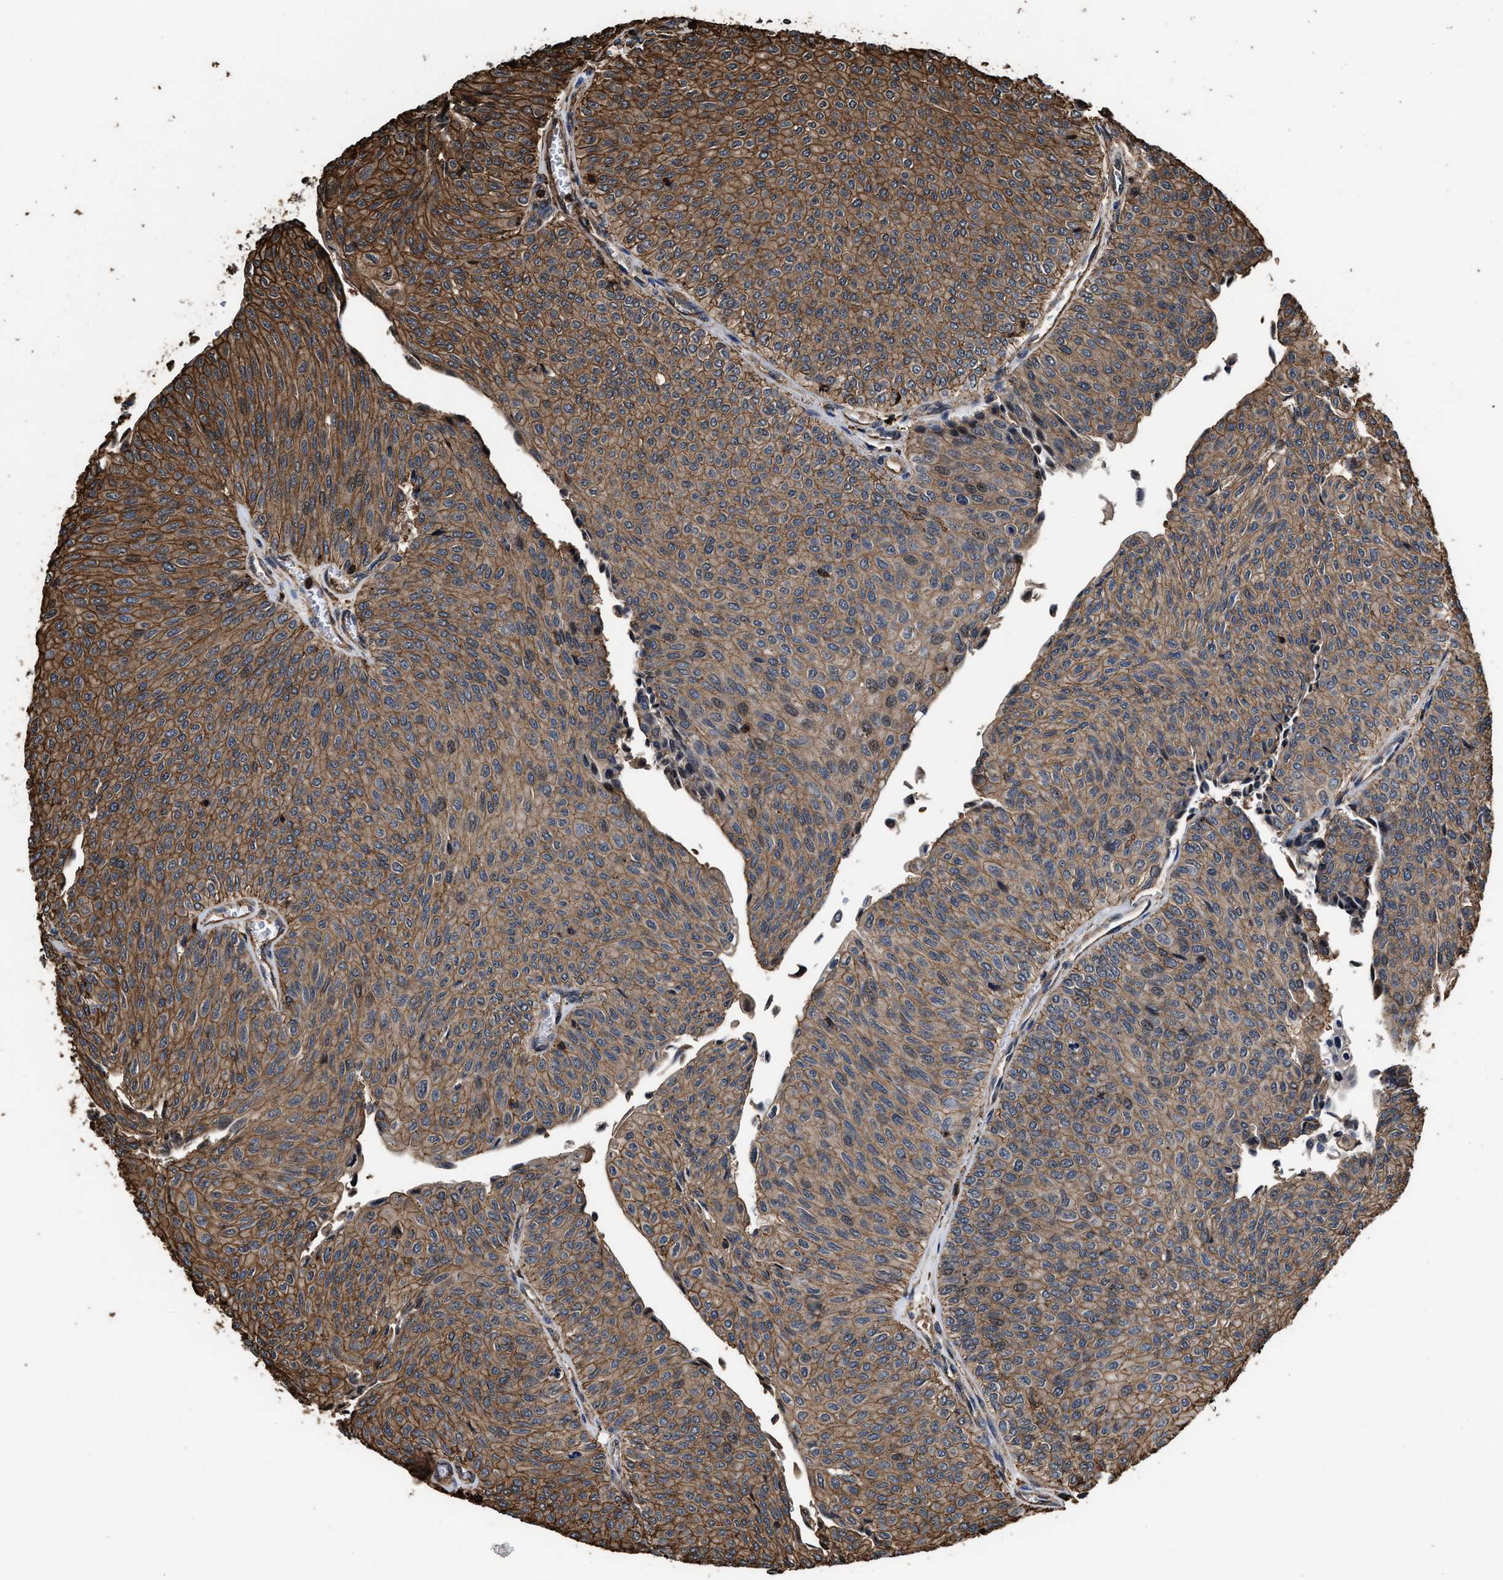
{"staining": {"intensity": "moderate", "quantity": ">75%", "location": "cytoplasmic/membranous"}, "tissue": "urothelial cancer", "cell_type": "Tumor cells", "image_type": "cancer", "snomed": [{"axis": "morphology", "description": "Urothelial carcinoma, Low grade"}, {"axis": "topography", "description": "Urinary bladder"}], "caption": "Urothelial cancer stained for a protein displays moderate cytoplasmic/membranous positivity in tumor cells.", "gene": "KBTBD2", "patient": {"sex": "male", "age": 78}}